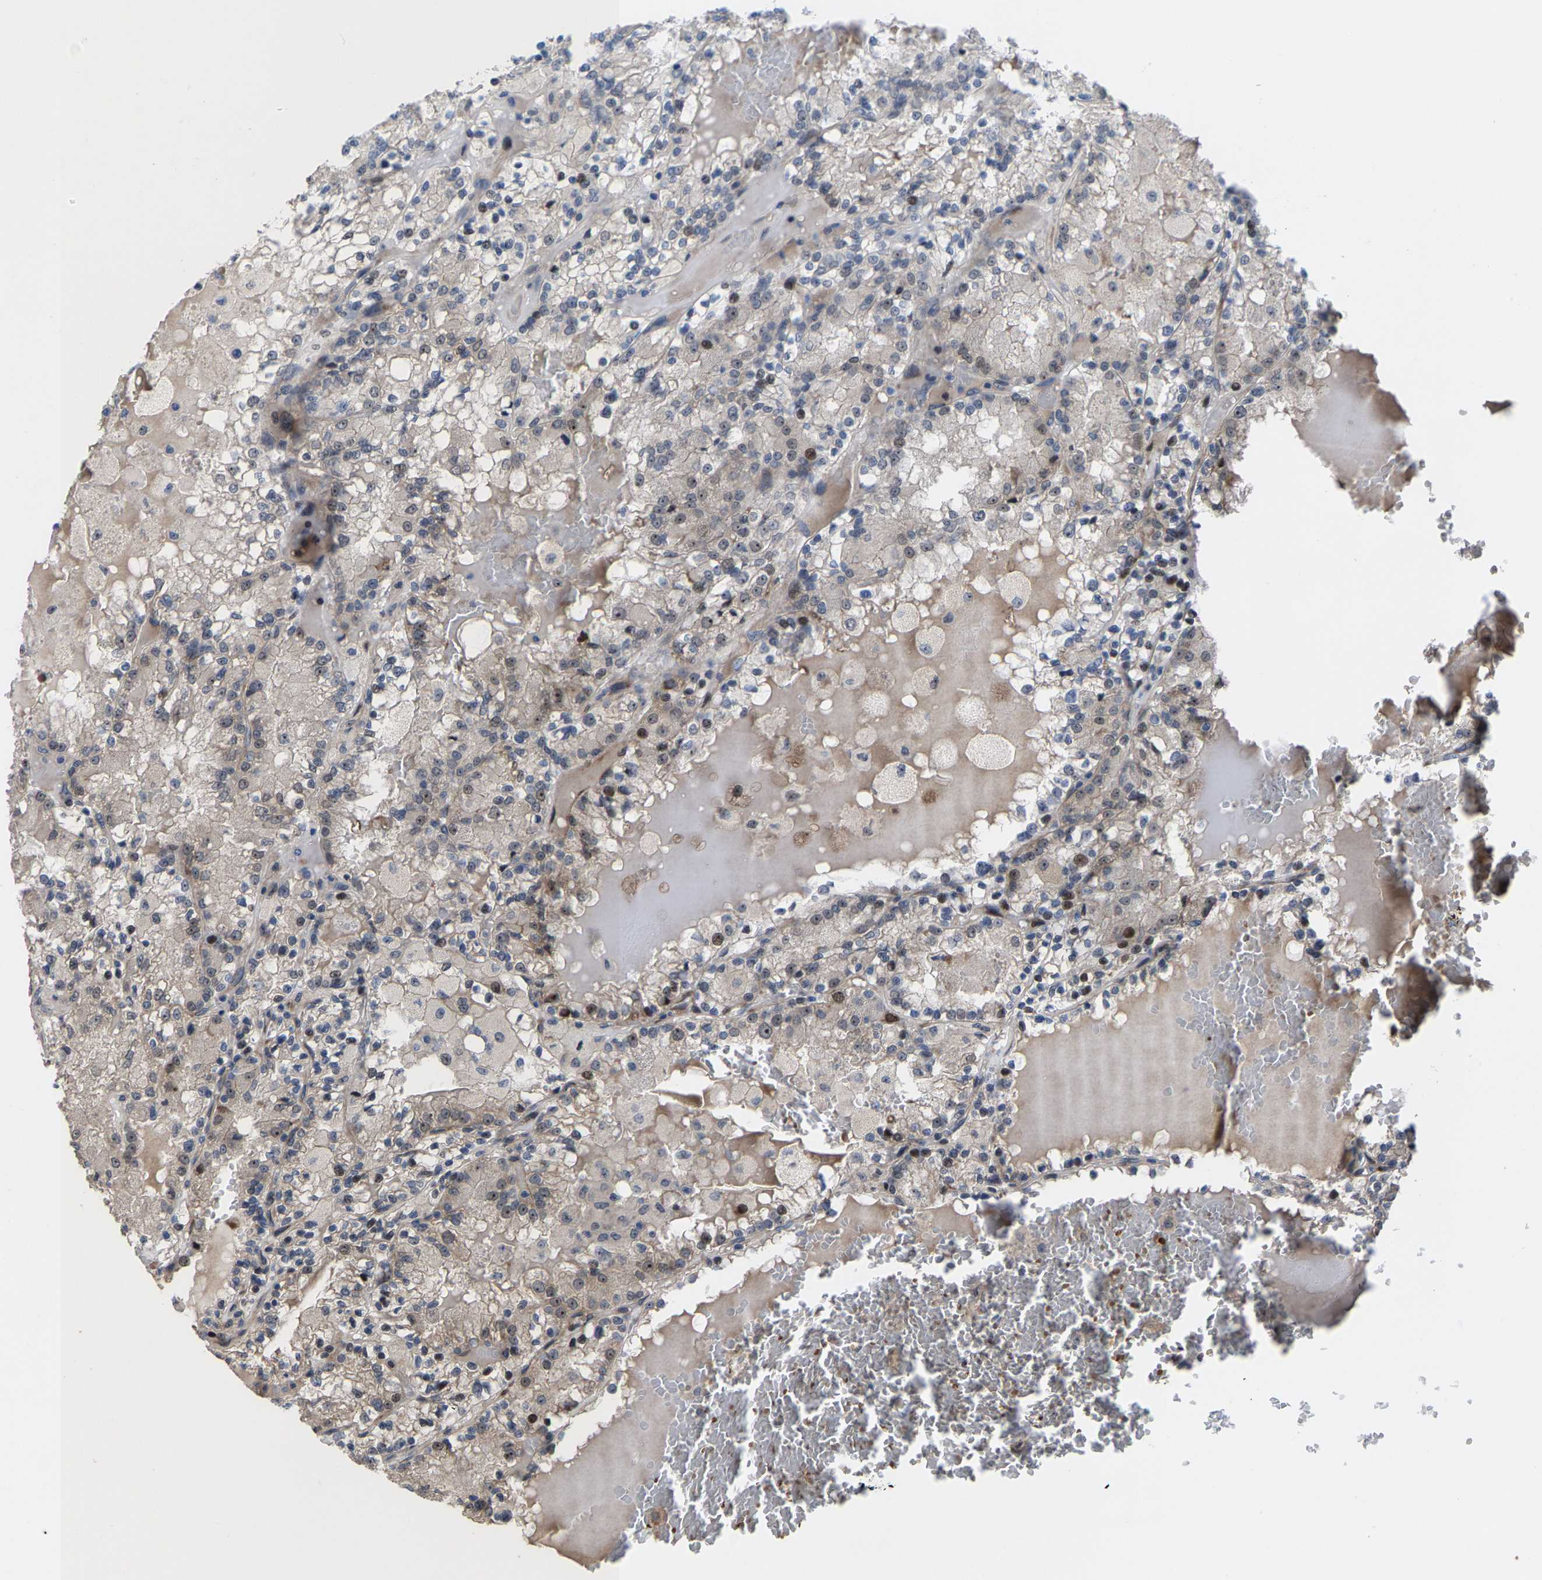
{"staining": {"intensity": "moderate", "quantity": "<25%", "location": "nuclear"}, "tissue": "renal cancer", "cell_type": "Tumor cells", "image_type": "cancer", "snomed": [{"axis": "morphology", "description": "Adenocarcinoma, NOS"}, {"axis": "topography", "description": "Kidney"}], "caption": "Brown immunohistochemical staining in human renal cancer reveals moderate nuclear staining in about <25% of tumor cells.", "gene": "HAUS6", "patient": {"sex": "female", "age": 56}}